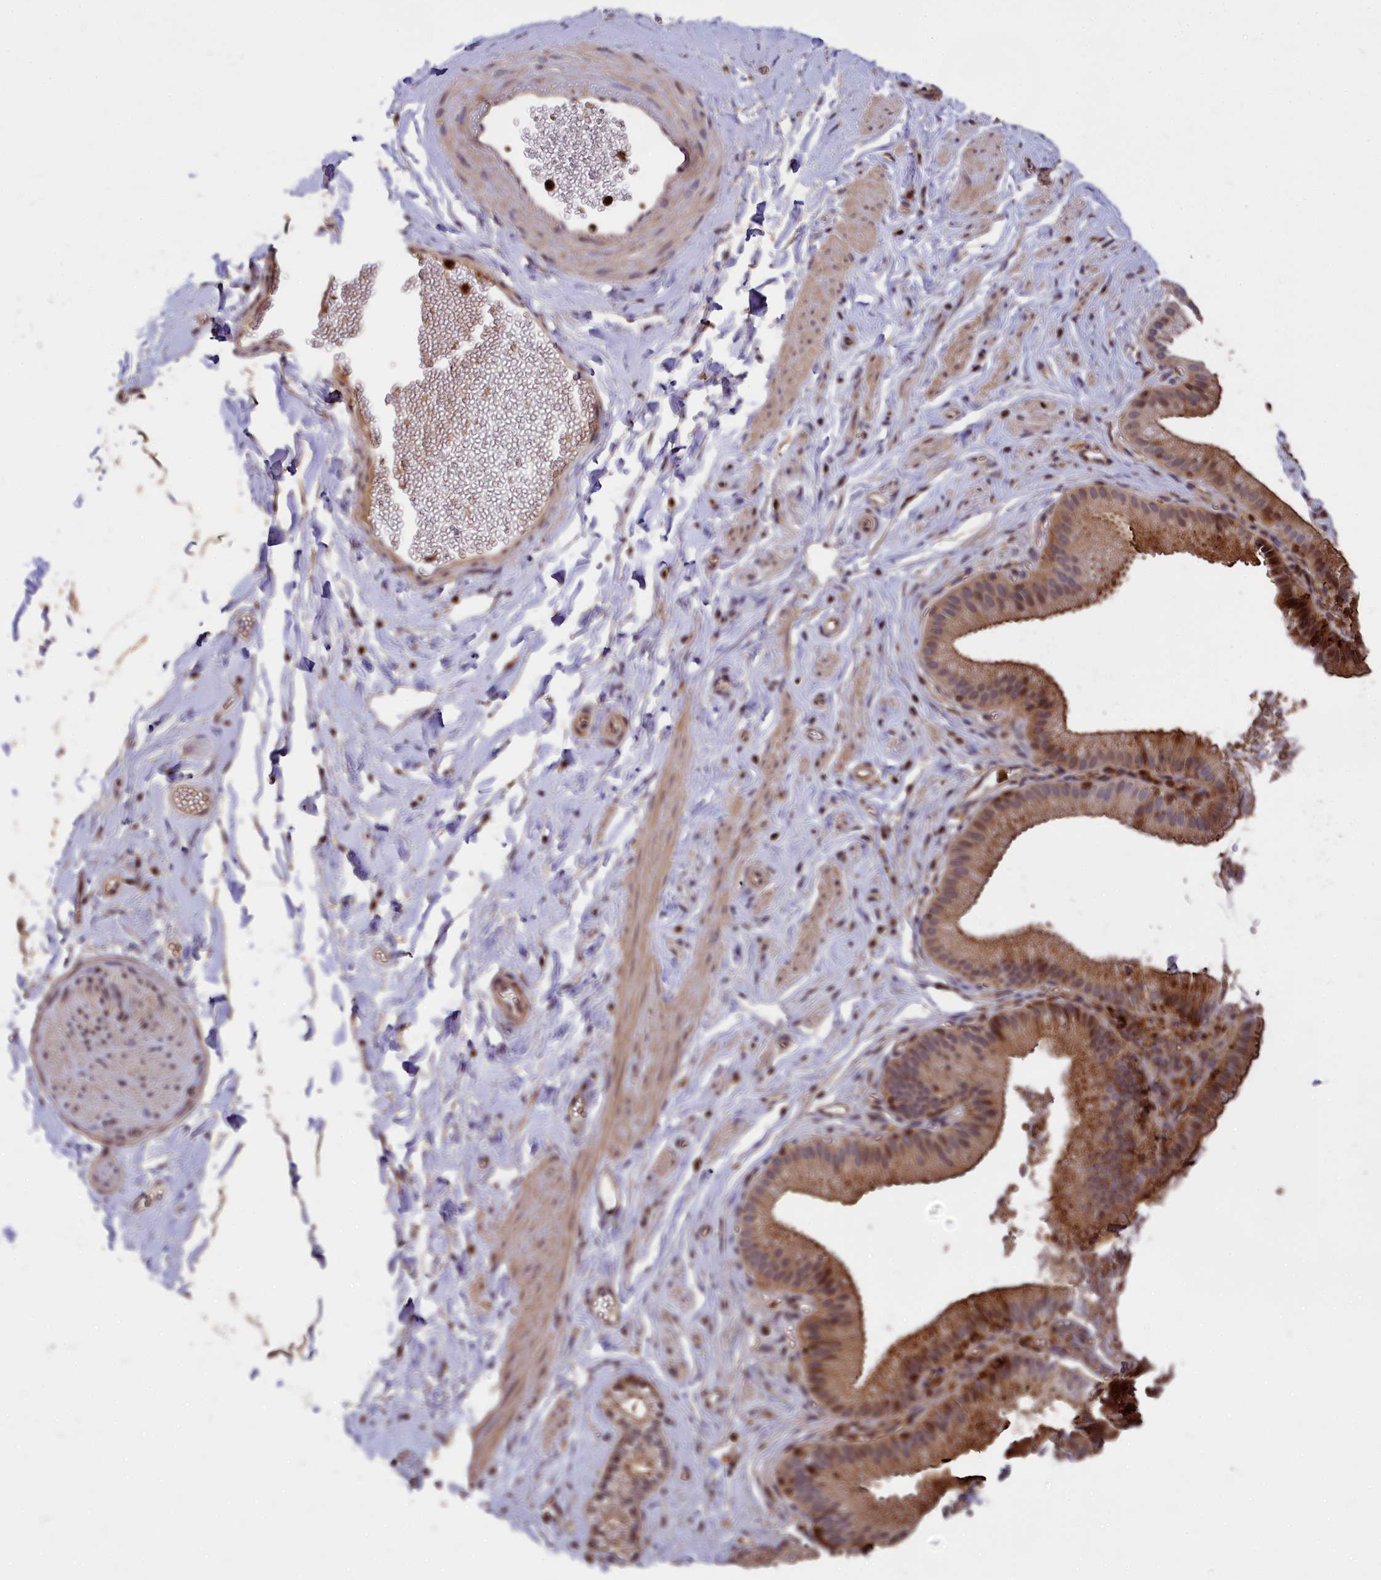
{"staining": {"intensity": "moderate", "quantity": "<25%", "location": "cytoplasmic/membranous"}, "tissue": "adipose tissue", "cell_type": "Adipocytes", "image_type": "normal", "snomed": [{"axis": "morphology", "description": "Normal tissue, NOS"}, {"axis": "topography", "description": "Gallbladder"}, {"axis": "topography", "description": "Peripheral nerve tissue"}], "caption": "This image displays unremarkable adipose tissue stained with immunohistochemistry to label a protein in brown. The cytoplasmic/membranous of adipocytes show moderate positivity for the protein. Nuclei are counter-stained blue.", "gene": "ATG101", "patient": {"sex": "male", "age": 38}}